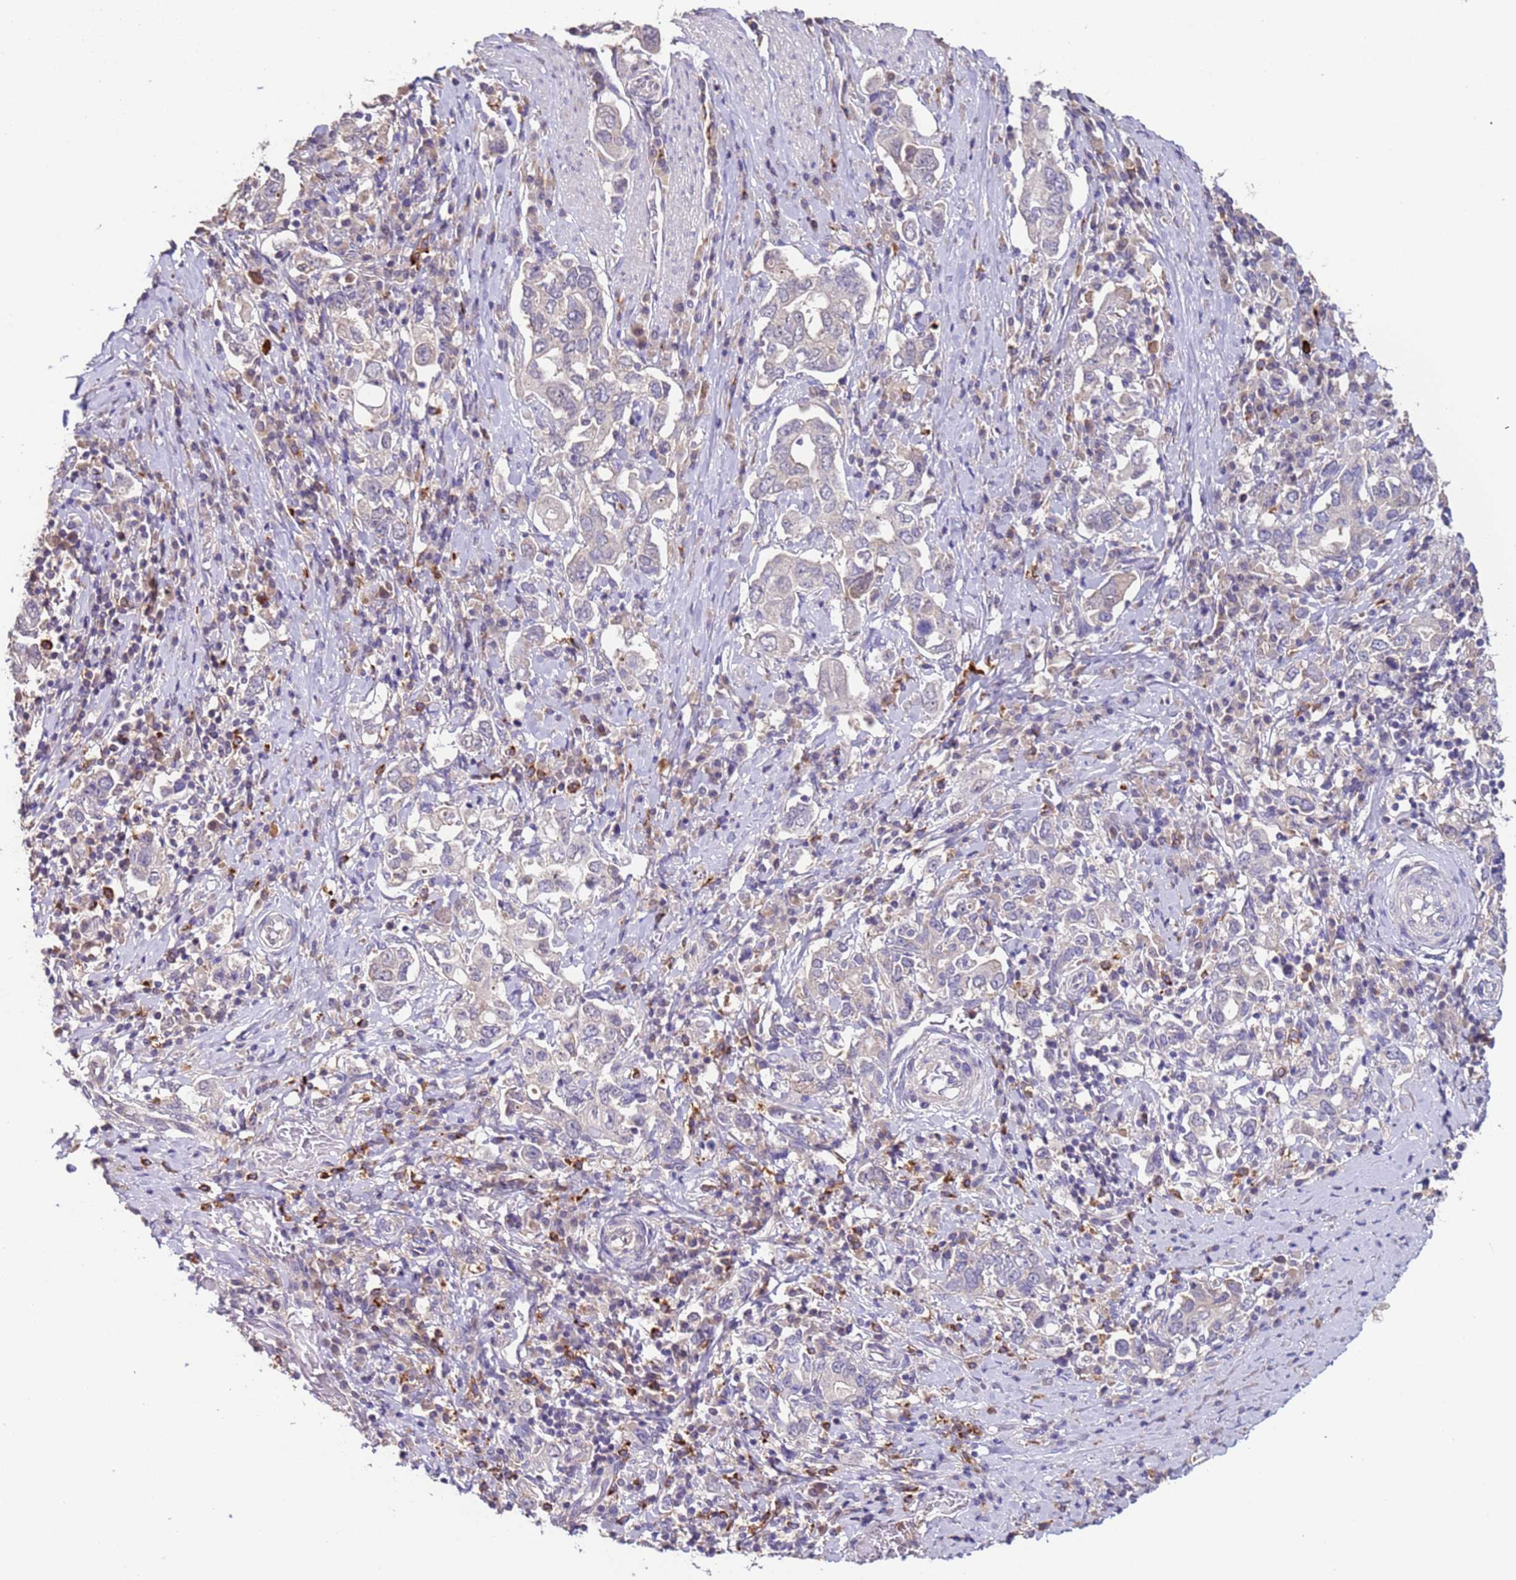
{"staining": {"intensity": "negative", "quantity": "none", "location": "none"}, "tissue": "stomach cancer", "cell_type": "Tumor cells", "image_type": "cancer", "snomed": [{"axis": "morphology", "description": "Adenocarcinoma, NOS"}, {"axis": "topography", "description": "Stomach, upper"}, {"axis": "topography", "description": "Stomach"}], "caption": "Human stomach adenocarcinoma stained for a protein using IHC reveals no positivity in tumor cells.", "gene": "ZNF248", "patient": {"sex": "male", "age": 62}}